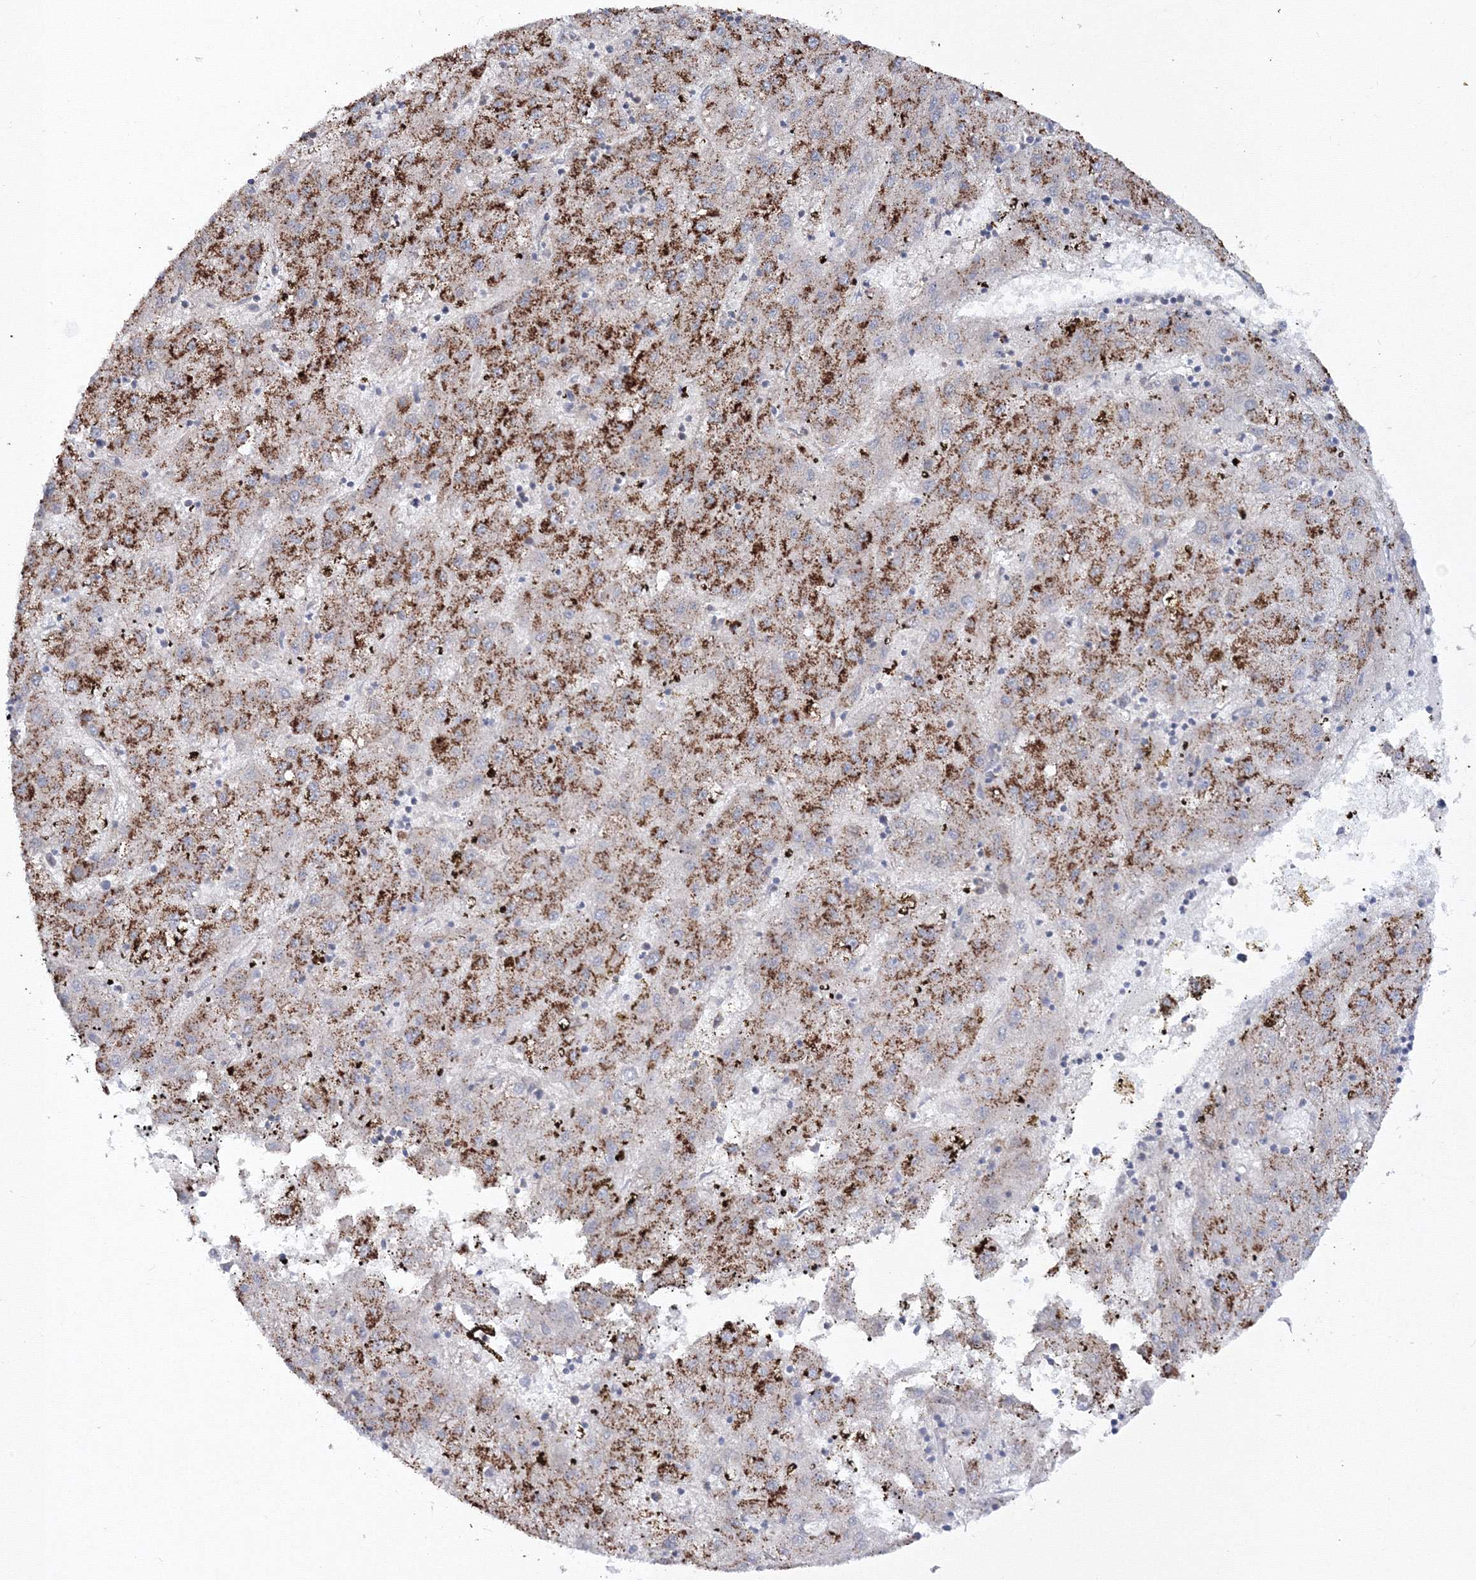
{"staining": {"intensity": "moderate", "quantity": ">75%", "location": "cytoplasmic/membranous"}, "tissue": "liver cancer", "cell_type": "Tumor cells", "image_type": "cancer", "snomed": [{"axis": "morphology", "description": "Carcinoma, Hepatocellular, NOS"}, {"axis": "topography", "description": "Liver"}], "caption": "High-magnification brightfield microscopy of hepatocellular carcinoma (liver) stained with DAB (brown) and counterstained with hematoxylin (blue). tumor cells exhibit moderate cytoplasmic/membranous expression is appreciated in about>75% of cells.", "gene": "ZFAND6", "patient": {"sex": "male", "age": 72}}